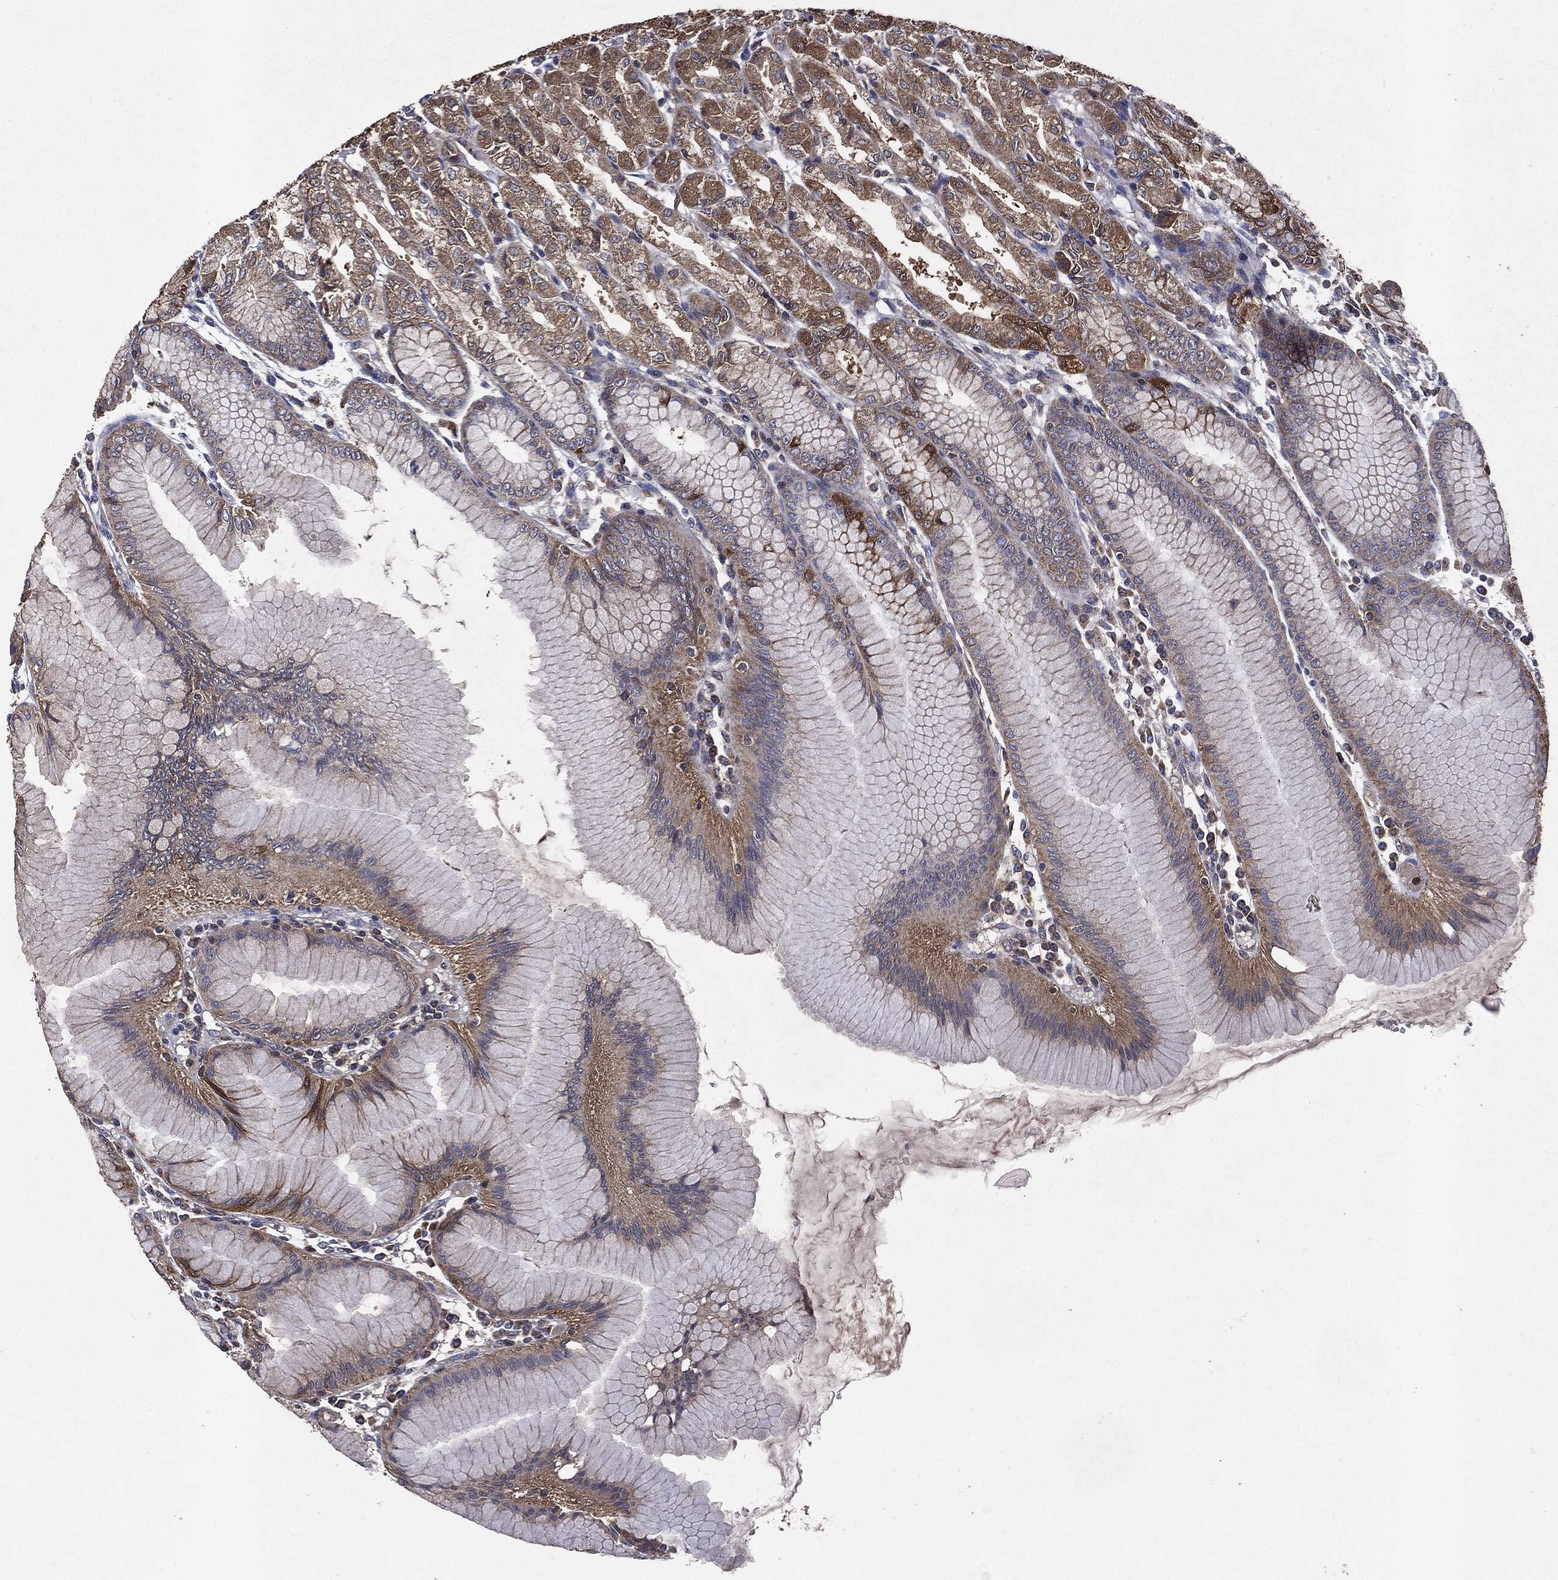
{"staining": {"intensity": "moderate", "quantity": "25%-75%", "location": "cytoplasmic/membranous"}, "tissue": "stomach", "cell_type": "Glandular cells", "image_type": "normal", "snomed": [{"axis": "morphology", "description": "Normal tissue, NOS"}, {"axis": "topography", "description": "Stomach"}], "caption": "A medium amount of moderate cytoplasmic/membranous expression is present in about 25%-75% of glandular cells in benign stomach. (DAB (3,3'-diaminobenzidine) IHC with brightfield microscopy, high magnification).", "gene": "MAPK6", "patient": {"sex": "female", "age": 57}}